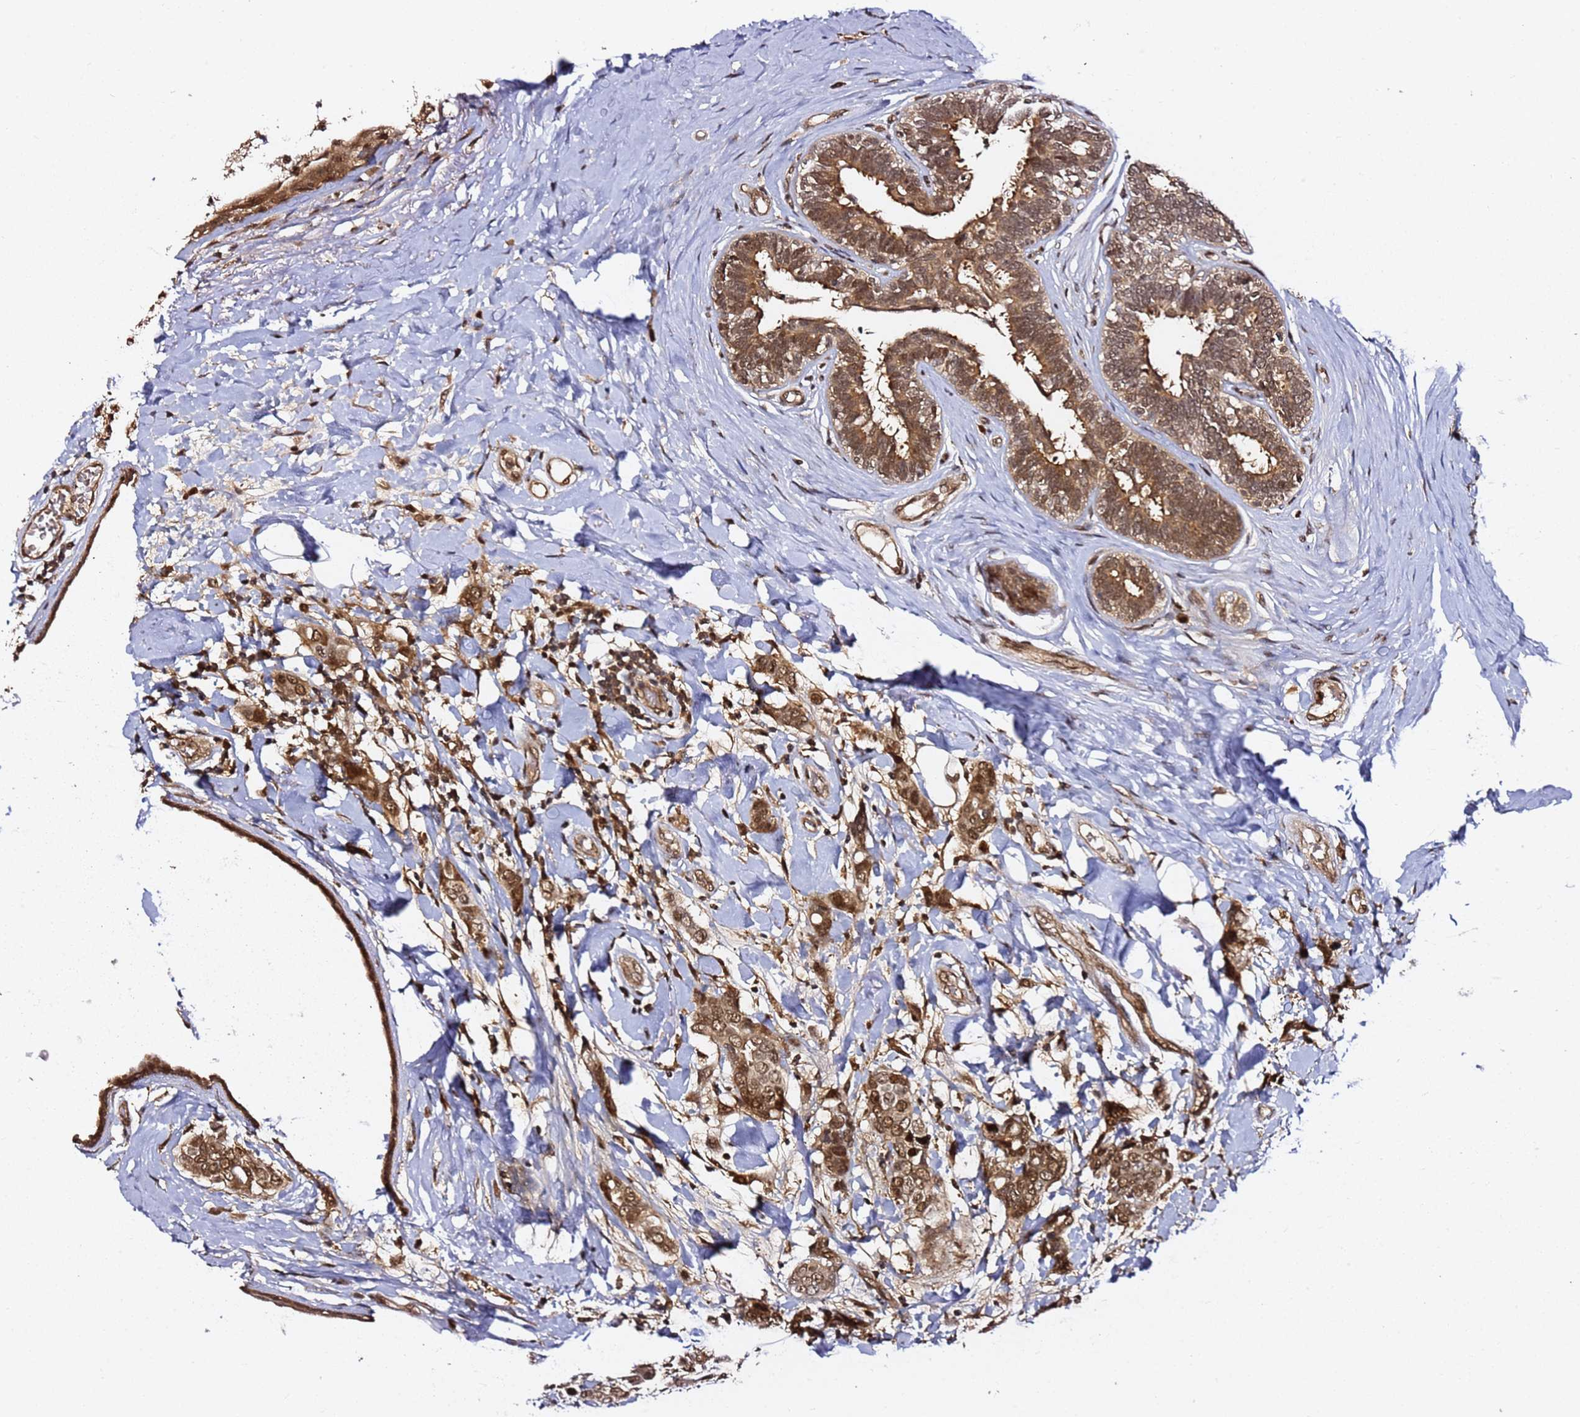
{"staining": {"intensity": "moderate", "quantity": ">75%", "location": "cytoplasmic/membranous,nuclear"}, "tissue": "breast cancer", "cell_type": "Tumor cells", "image_type": "cancer", "snomed": [{"axis": "morphology", "description": "Lobular carcinoma"}, {"axis": "topography", "description": "Breast"}], "caption": "Protein analysis of lobular carcinoma (breast) tissue demonstrates moderate cytoplasmic/membranous and nuclear staining in about >75% of tumor cells. (Stains: DAB (3,3'-diaminobenzidine) in brown, nuclei in blue, Microscopy: brightfield microscopy at high magnification).", "gene": "RGS18", "patient": {"sex": "female", "age": 51}}